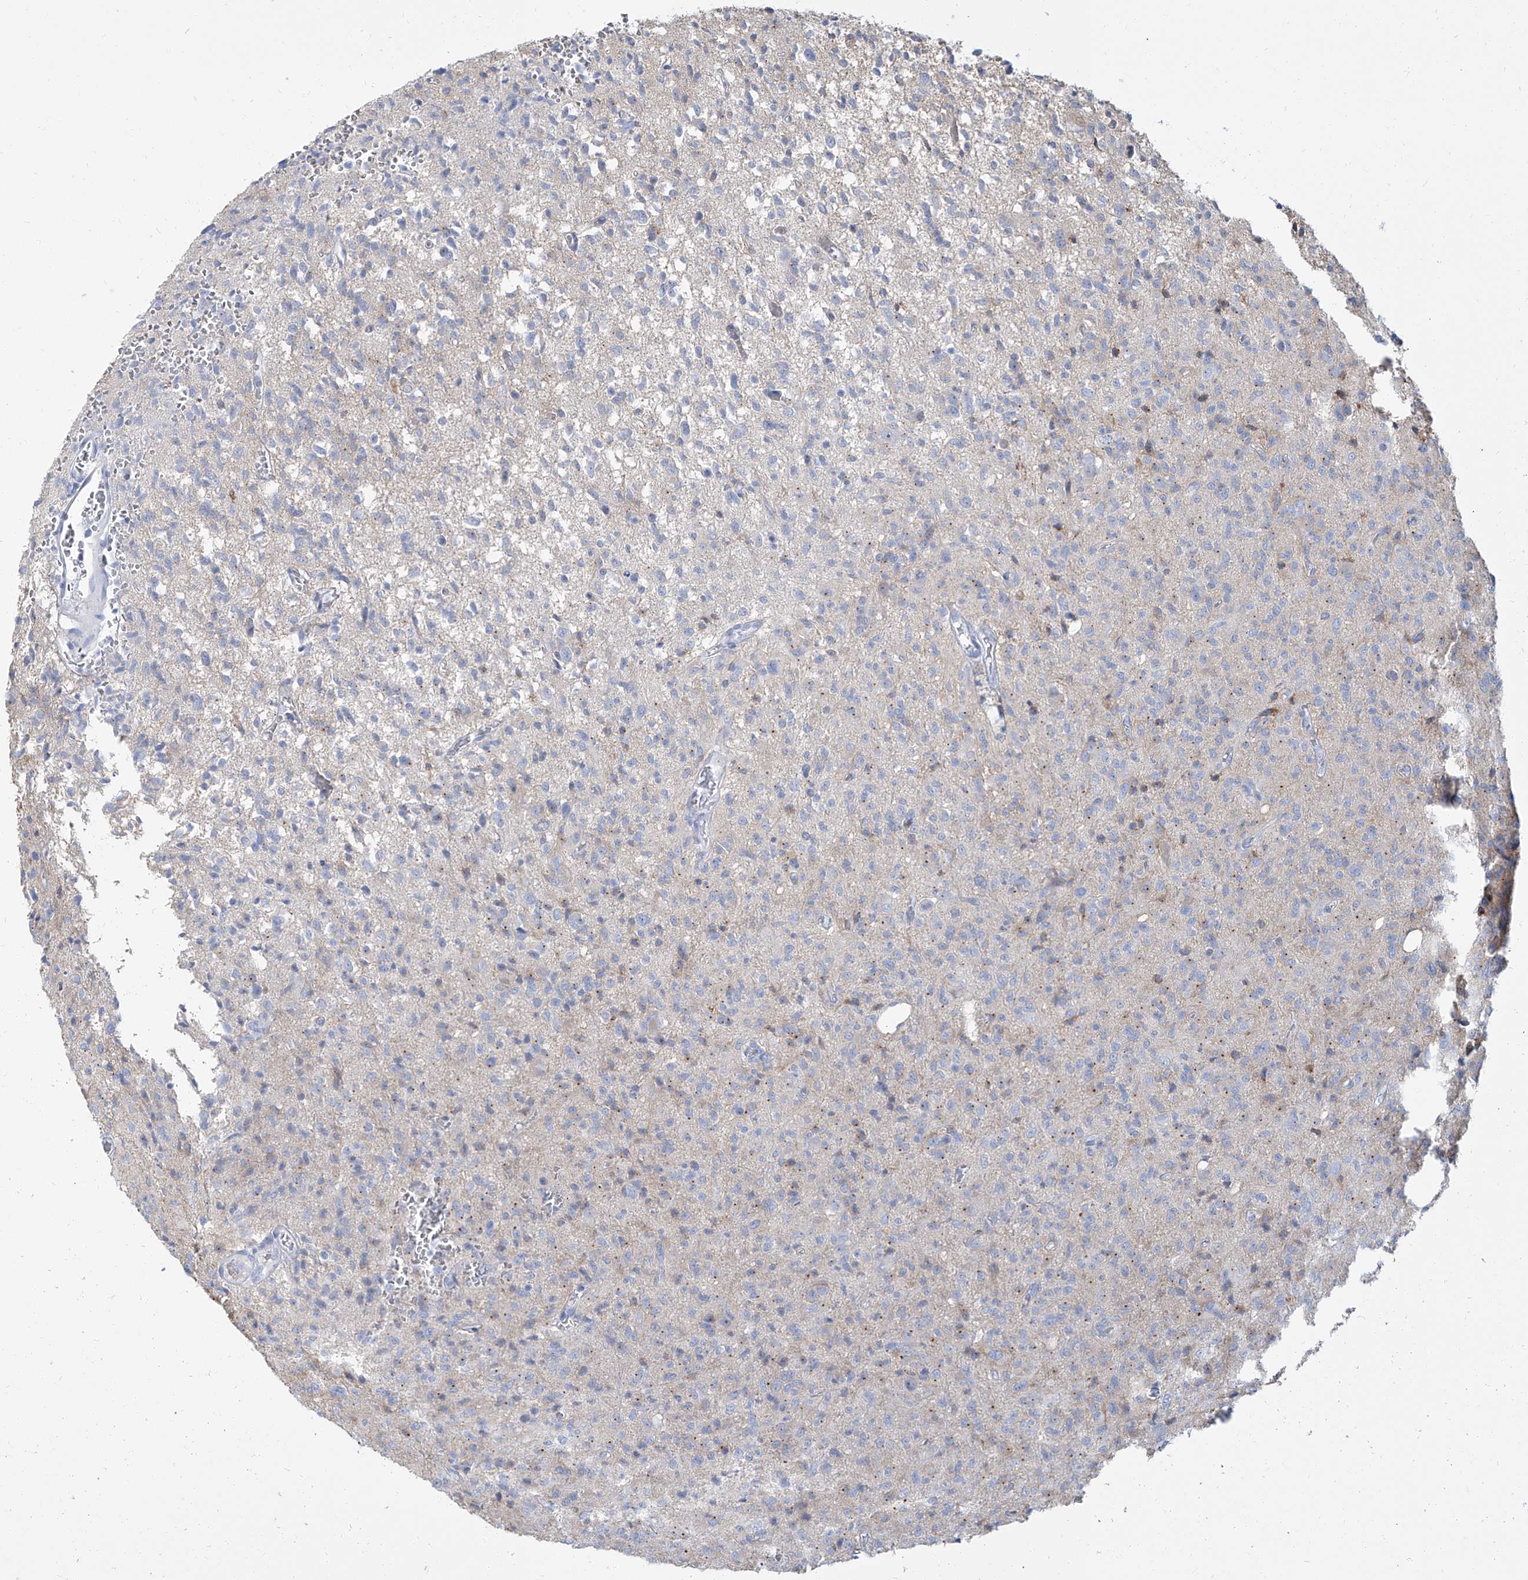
{"staining": {"intensity": "weak", "quantity": "<25%", "location": "cytoplasmic/membranous"}, "tissue": "glioma", "cell_type": "Tumor cells", "image_type": "cancer", "snomed": [{"axis": "morphology", "description": "Glioma, malignant, High grade"}, {"axis": "topography", "description": "Brain"}], "caption": "The photomicrograph reveals no significant positivity in tumor cells of glioma.", "gene": "TXLNB", "patient": {"sex": "female", "age": 57}}